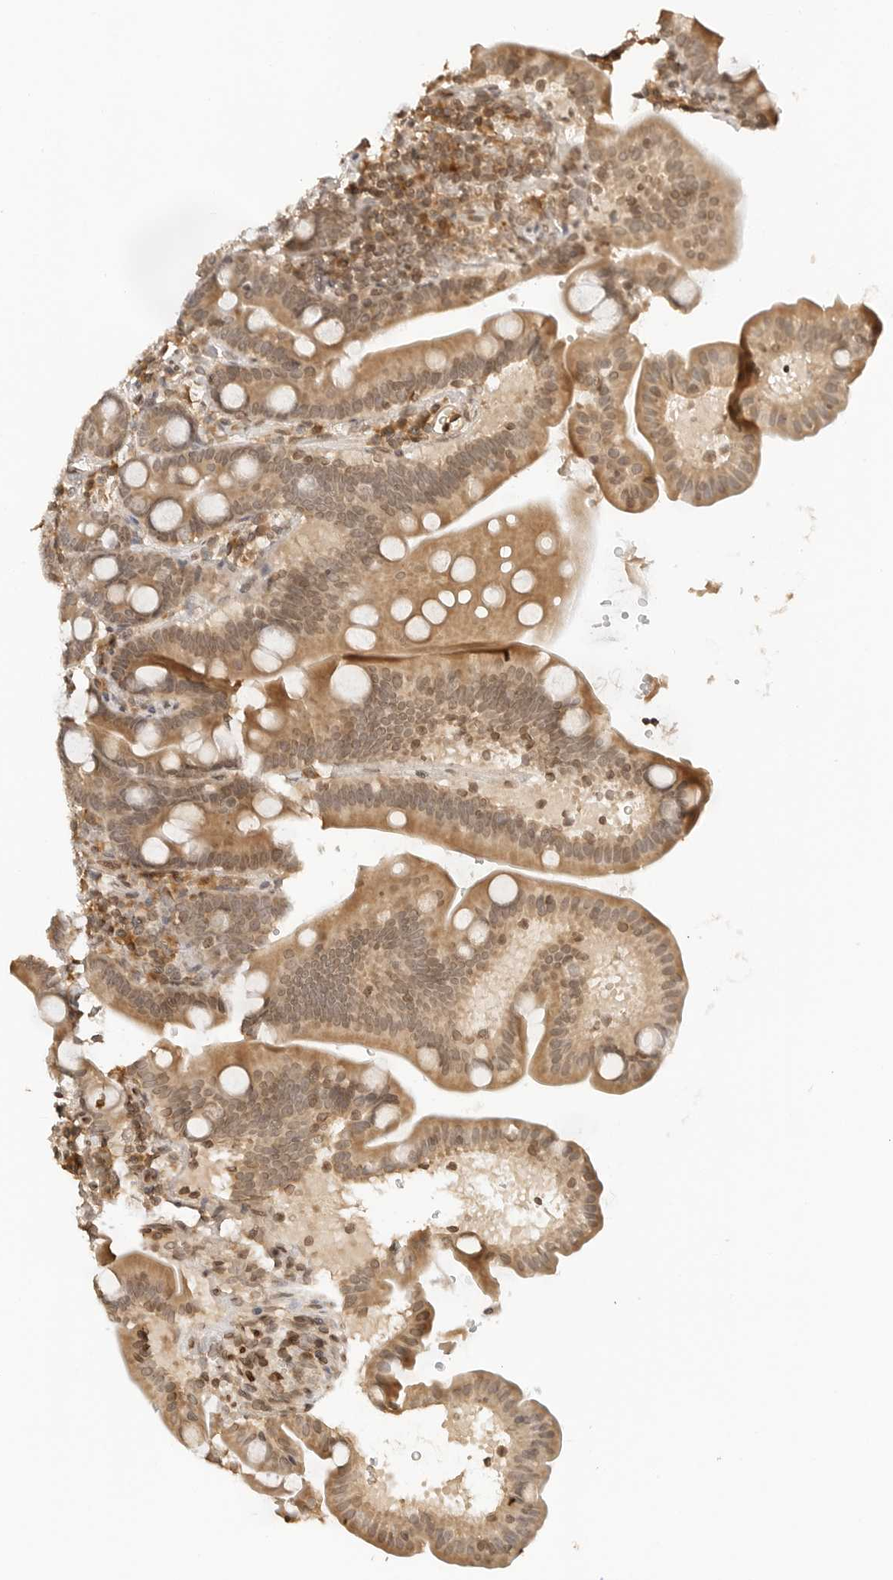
{"staining": {"intensity": "moderate", "quantity": ">75%", "location": "cytoplasmic/membranous,nuclear"}, "tissue": "duodenum", "cell_type": "Glandular cells", "image_type": "normal", "snomed": [{"axis": "morphology", "description": "Normal tissue, NOS"}, {"axis": "topography", "description": "Duodenum"}], "caption": "The histopathology image demonstrates staining of benign duodenum, revealing moderate cytoplasmic/membranous,nuclear protein positivity (brown color) within glandular cells.", "gene": "POLH", "patient": {"sex": "male", "age": 54}}